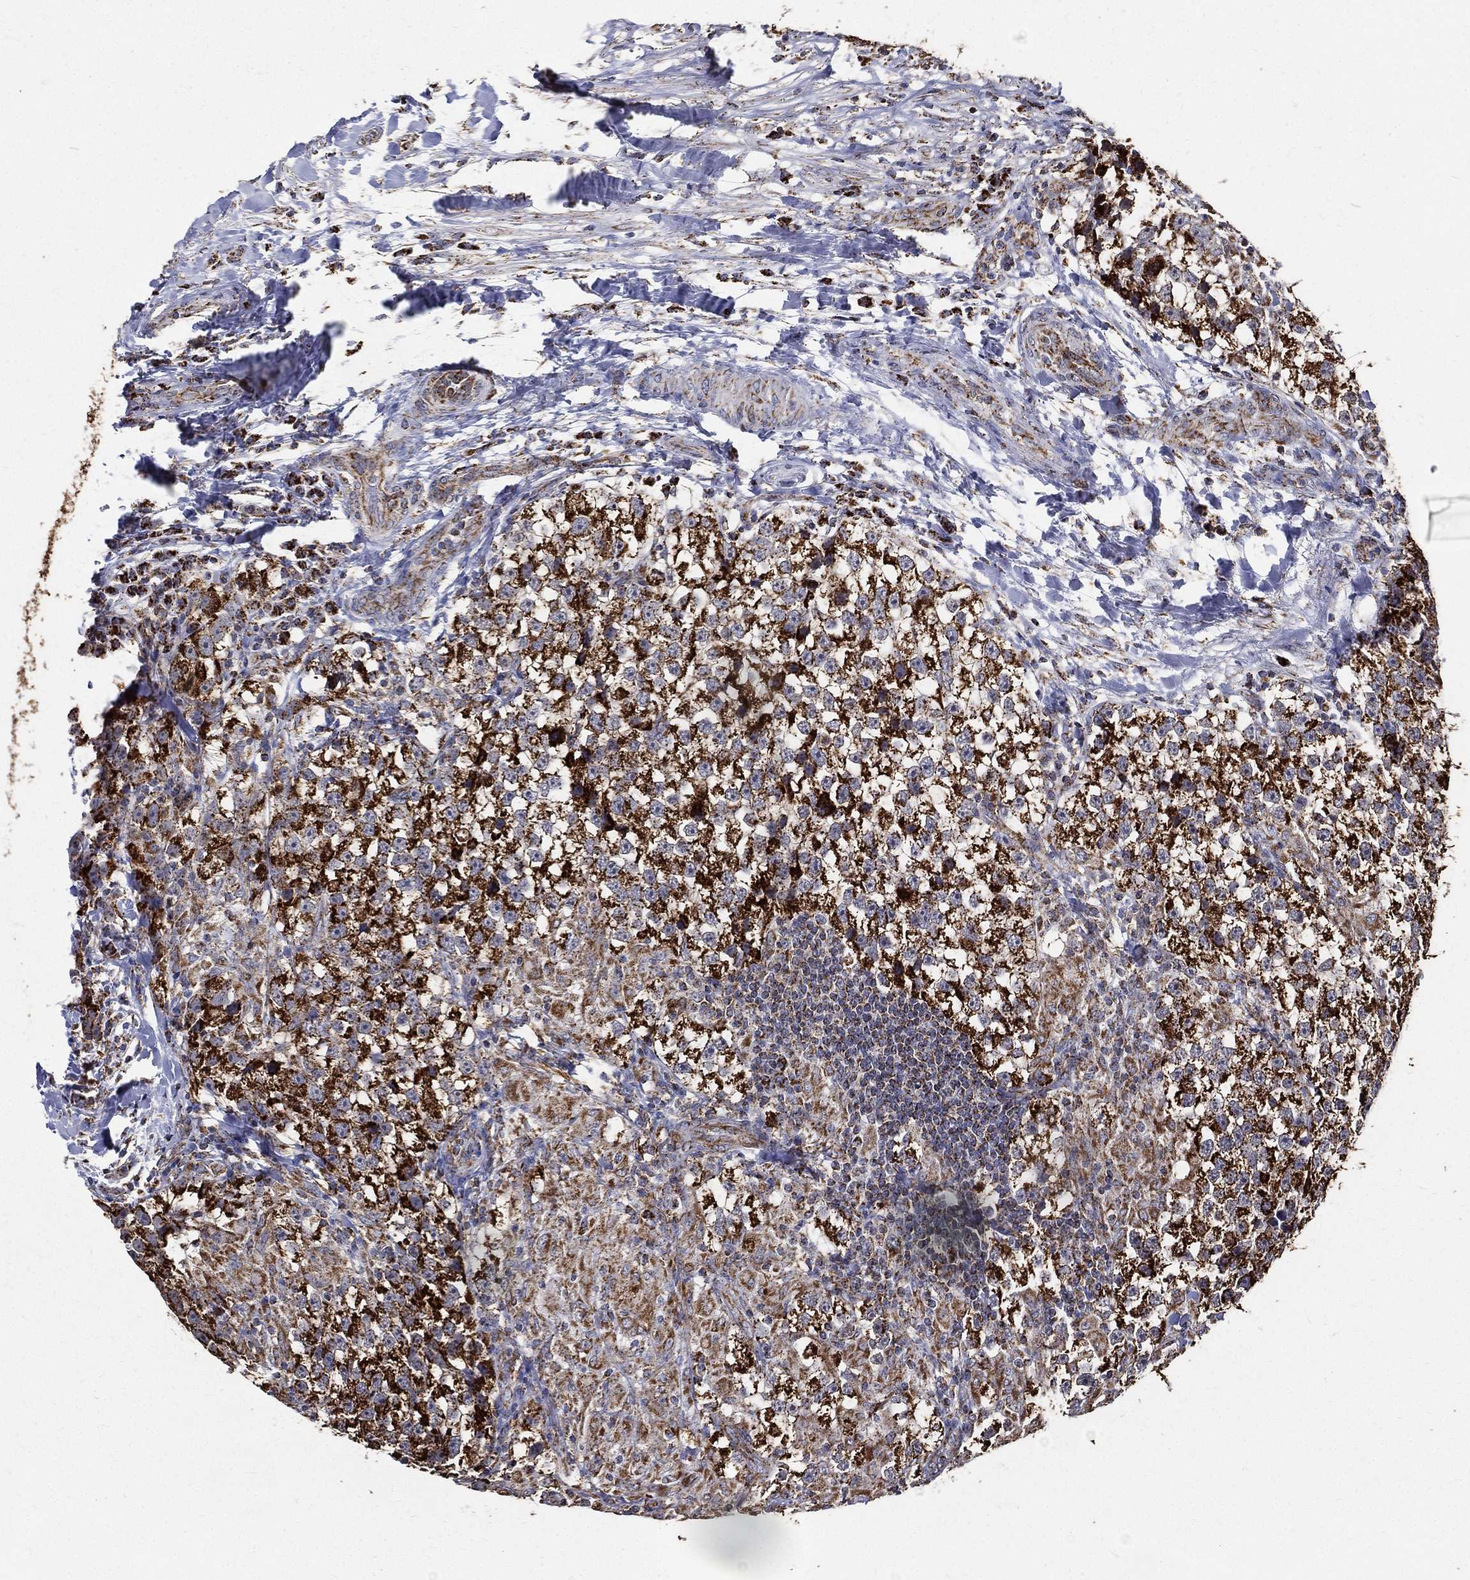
{"staining": {"intensity": "strong", "quantity": "25%-75%", "location": "cytoplasmic/membranous"}, "tissue": "testis cancer", "cell_type": "Tumor cells", "image_type": "cancer", "snomed": [{"axis": "morphology", "description": "Seminoma, NOS"}, {"axis": "topography", "description": "Testis"}], "caption": "Approximately 25%-75% of tumor cells in testis cancer (seminoma) demonstrate strong cytoplasmic/membranous protein positivity as visualized by brown immunohistochemical staining.", "gene": "NDUFAB1", "patient": {"sex": "male", "age": 46}}